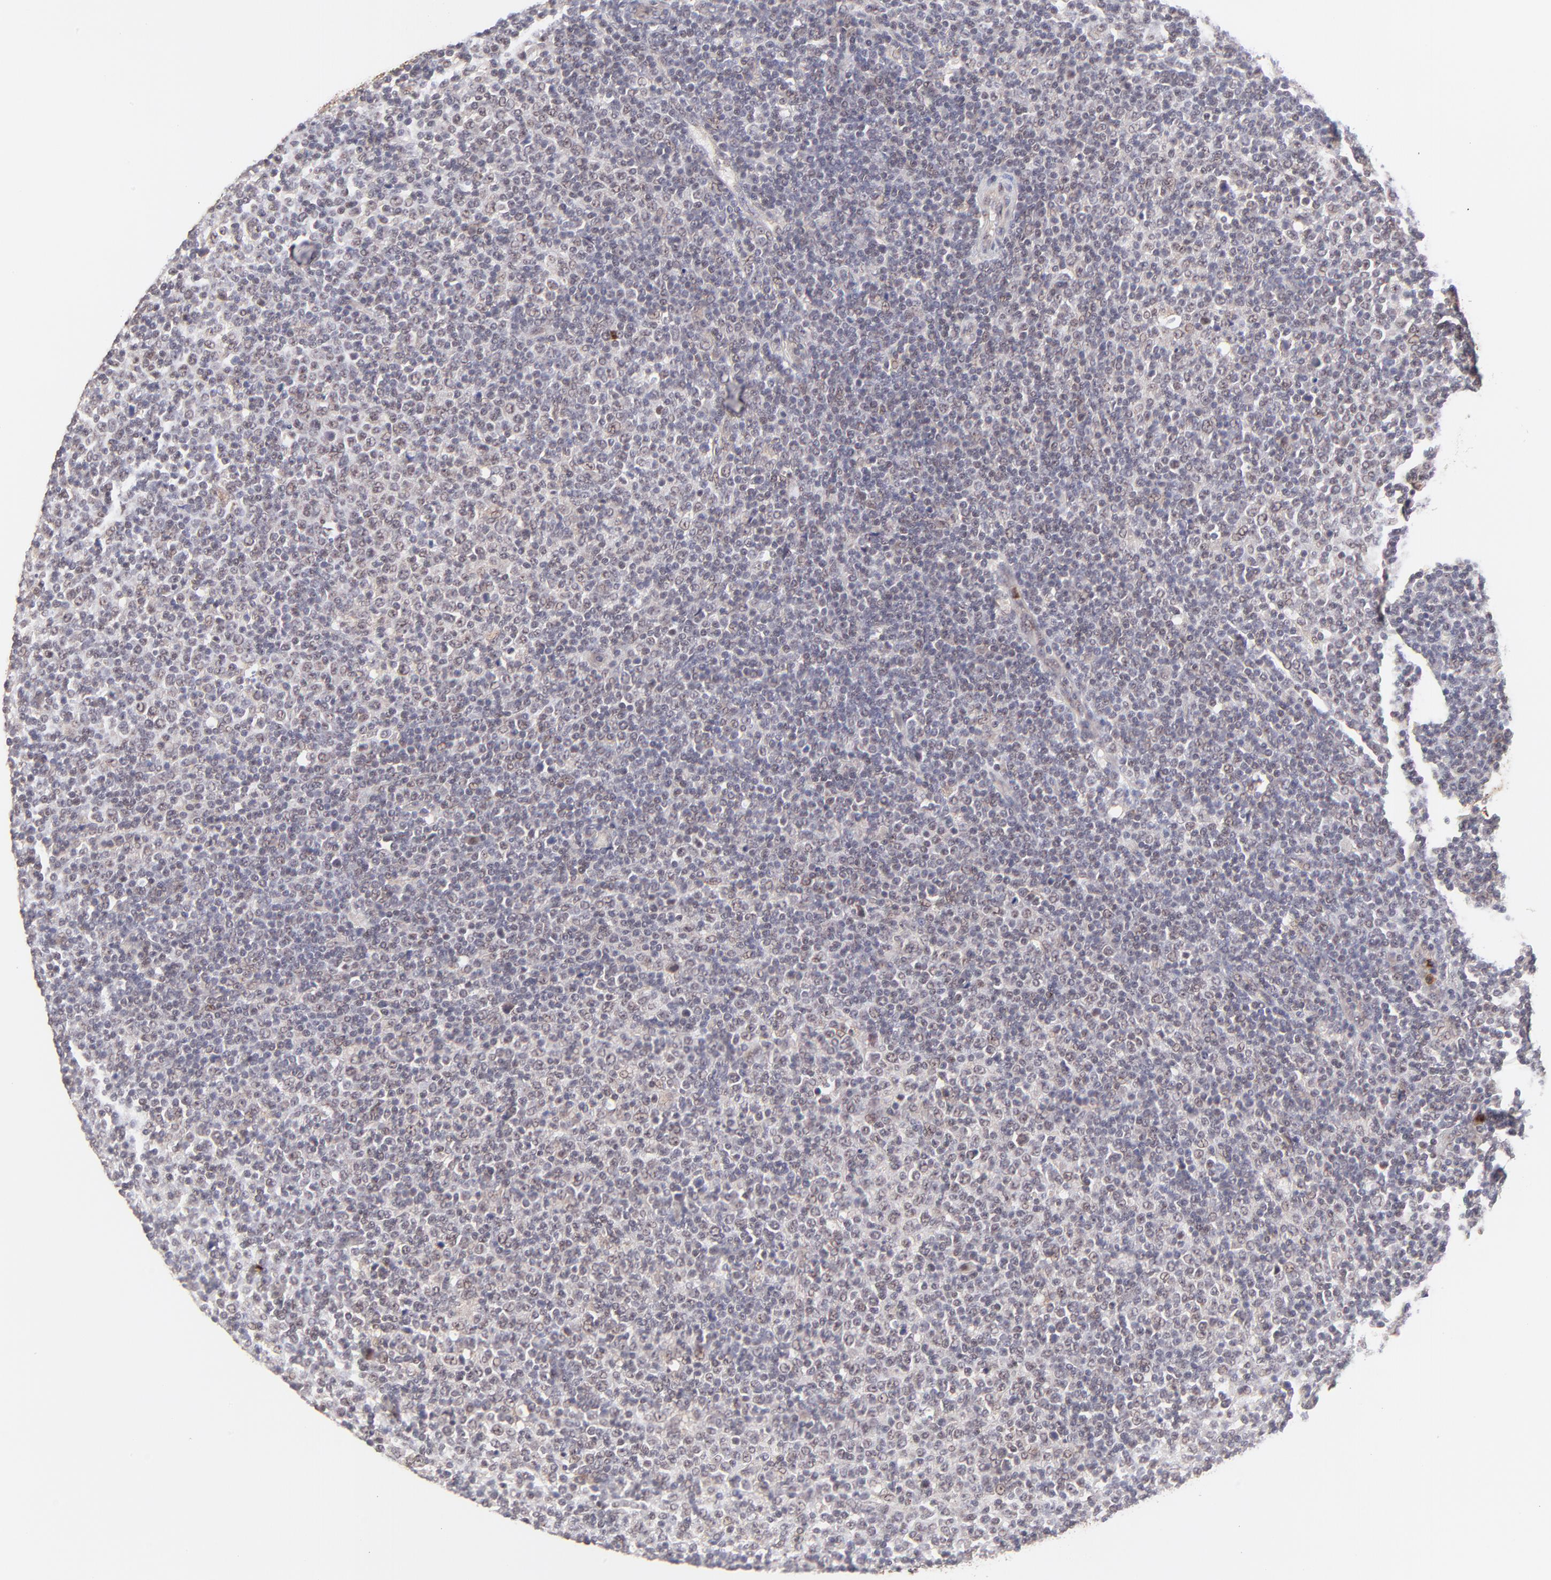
{"staining": {"intensity": "weak", "quantity": "<25%", "location": "nuclear"}, "tissue": "lymphoma", "cell_type": "Tumor cells", "image_type": "cancer", "snomed": [{"axis": "morphology", "description": "Malignant lymphoma, non-Hodgkin's type, Low grade"}, {"axis": "topography", "description": "Lymph node"}], "caption": "The image displays no significant staining in tumor cells of malignant lymphoma, non-Hodgkin's type (low-grade).", "gene": "MED12", "patient": {"sex": "male", "age": 70}}